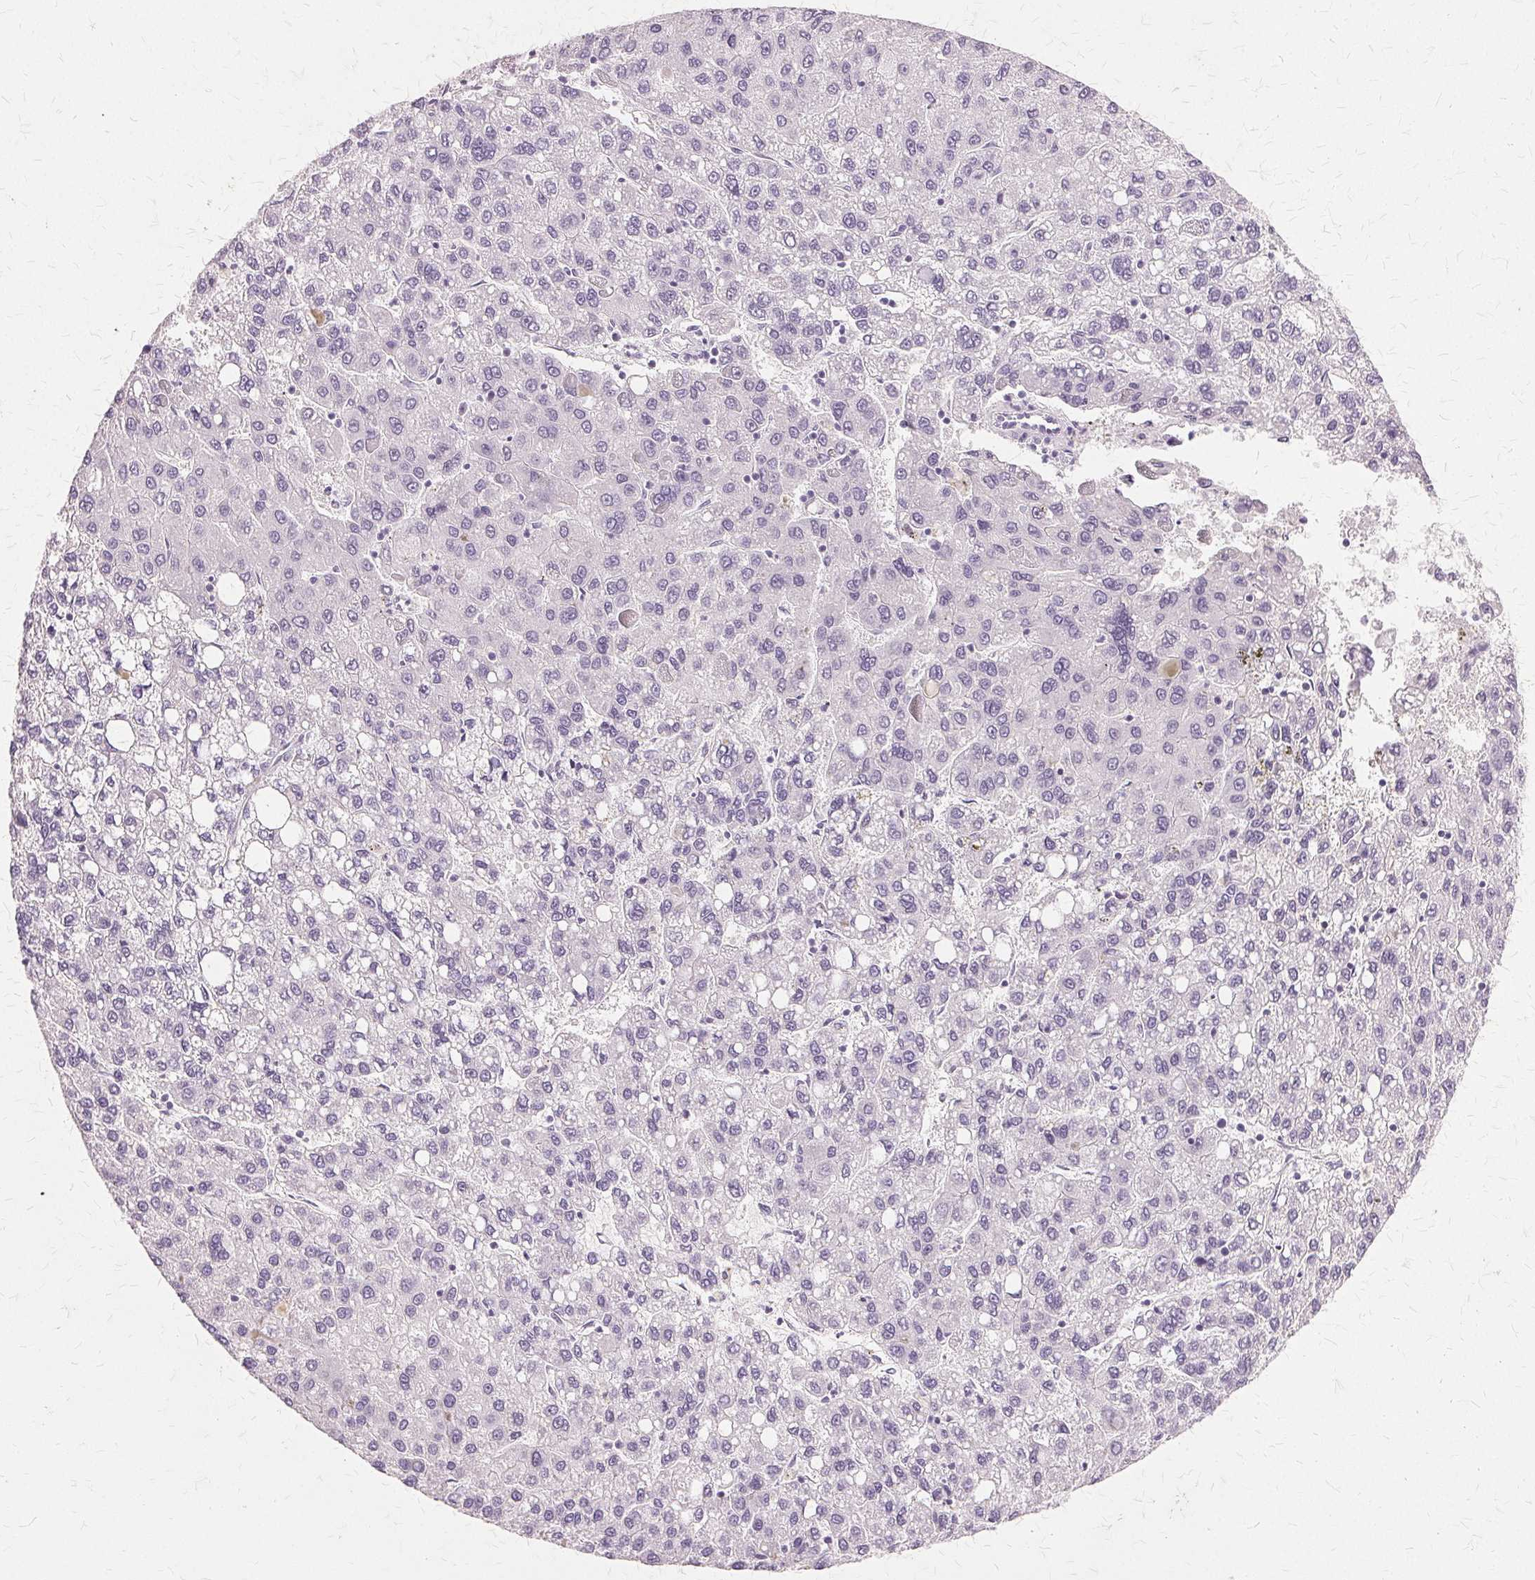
{"staining": {"intensity": "negative", "quantity": "none", "location": "none"}, "tissue": "liver cancer", "cell_type": "Tumor cells", "image_type": "cancer", "snomed": [{"axis": "morphology", "description": "Carcinoma, Hepatocellular, NOS"}, {"axis": "topography", "description": "Liver"}], "caption": "High power microscopy micrograph of an immunohistochemistry (IHC) histopathology image of liver cancer, revealing no significant positivity in tumor cells.", "gene": "SLC45A3", "patient": {"sex": "female", "age": 82}}